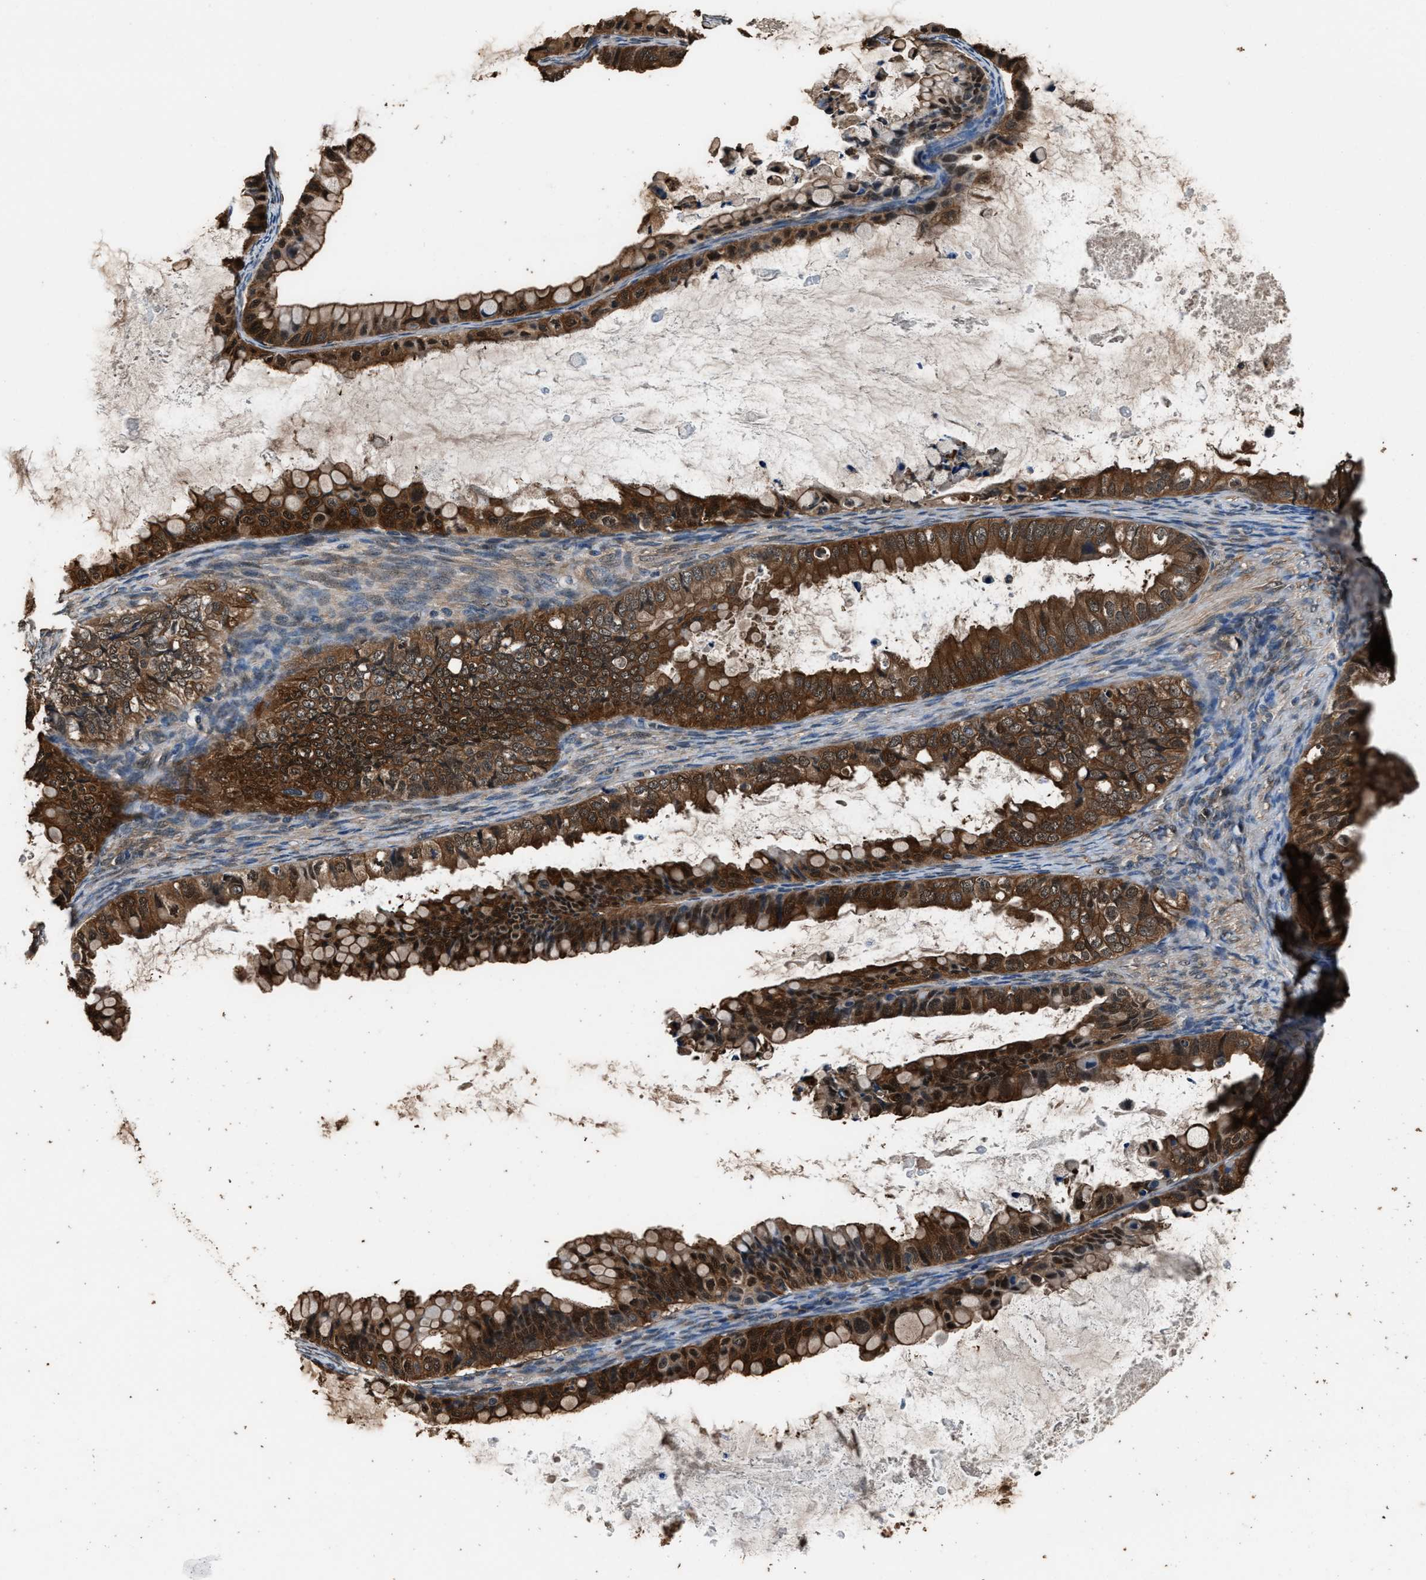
{"staining": {"intensity": "strong", "quantity": ">75%", "location": "cytoplasmic/membranous"}, "tissue": "ovarian cancer", "cell_type": "Tumor cells", "image_type": "cancer", "snomed": [{"axis": "morphology", "description": "Cystadenocarcinoma, mucinous, NOS"}, {"axis": "topography", "description": "Ovary"}], "caption": "High-power microscopy captured an IHC micrograph of ovarian cancer (mucinous cystadenocarcinoma), revealing strong cytoplasmic/membranous expression in about >75% of tumor cells.", "gene": "GSTP1", "patient": {"sex": "female", "age": 80}}